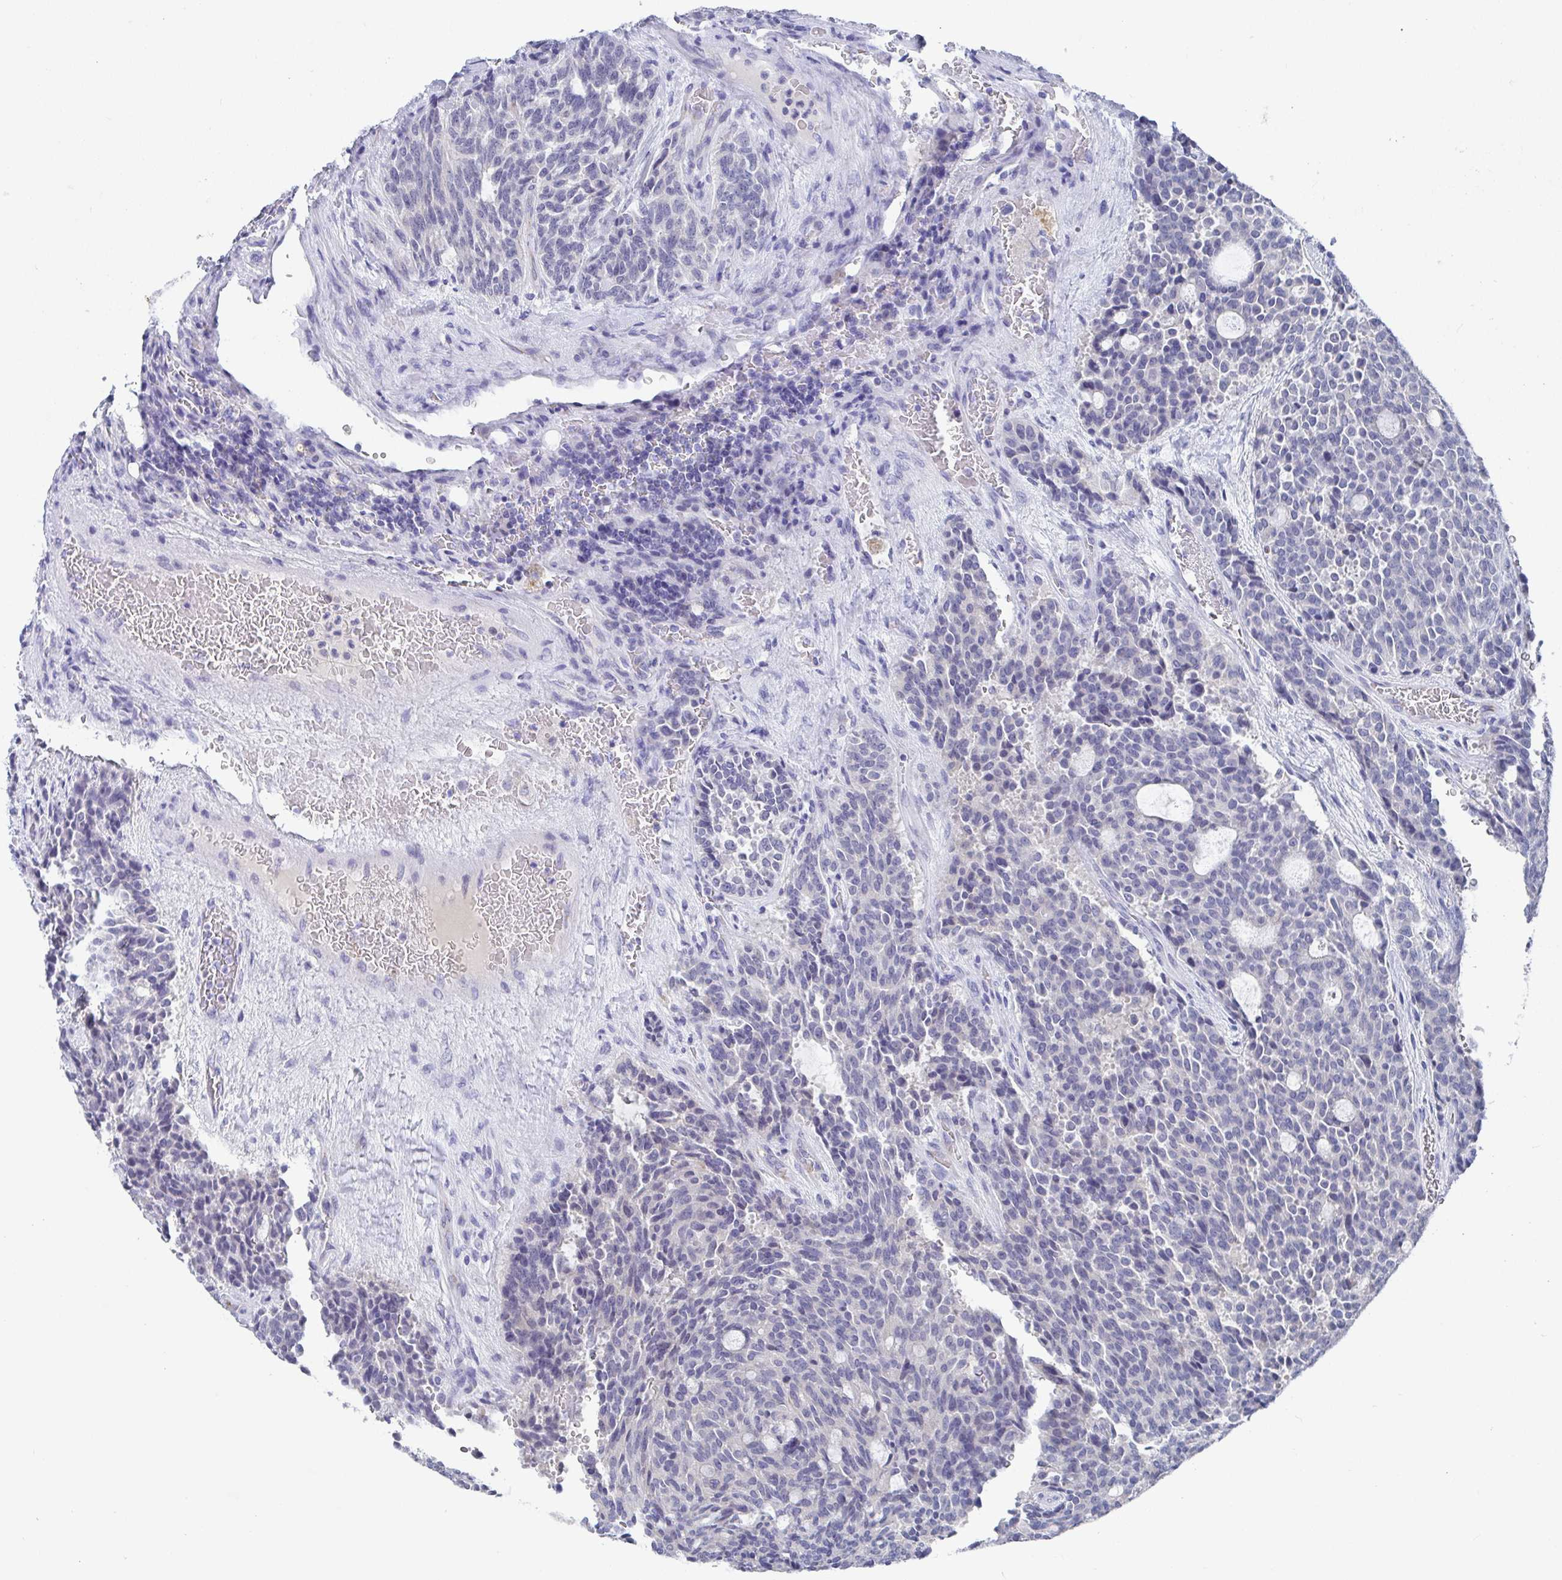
{"staining": {"intensity": "negative", "quantity": "none", "location": "none"}, "tissue": "carcinoid", "cell_type": "Tumor cells", "image_type": "cancer", "snomed": [{"axis": "morphology", "description": "Carcinoid, malignant, NOS"}, {"axis": "topography", "description": "Pancreas"}], "caption": "This is an IHC micrograph of human malignant carcinoid. There is no expression in tumor cells.", "gene": "TAS2R39", "patient": {"sex": "female", "age": 54}}